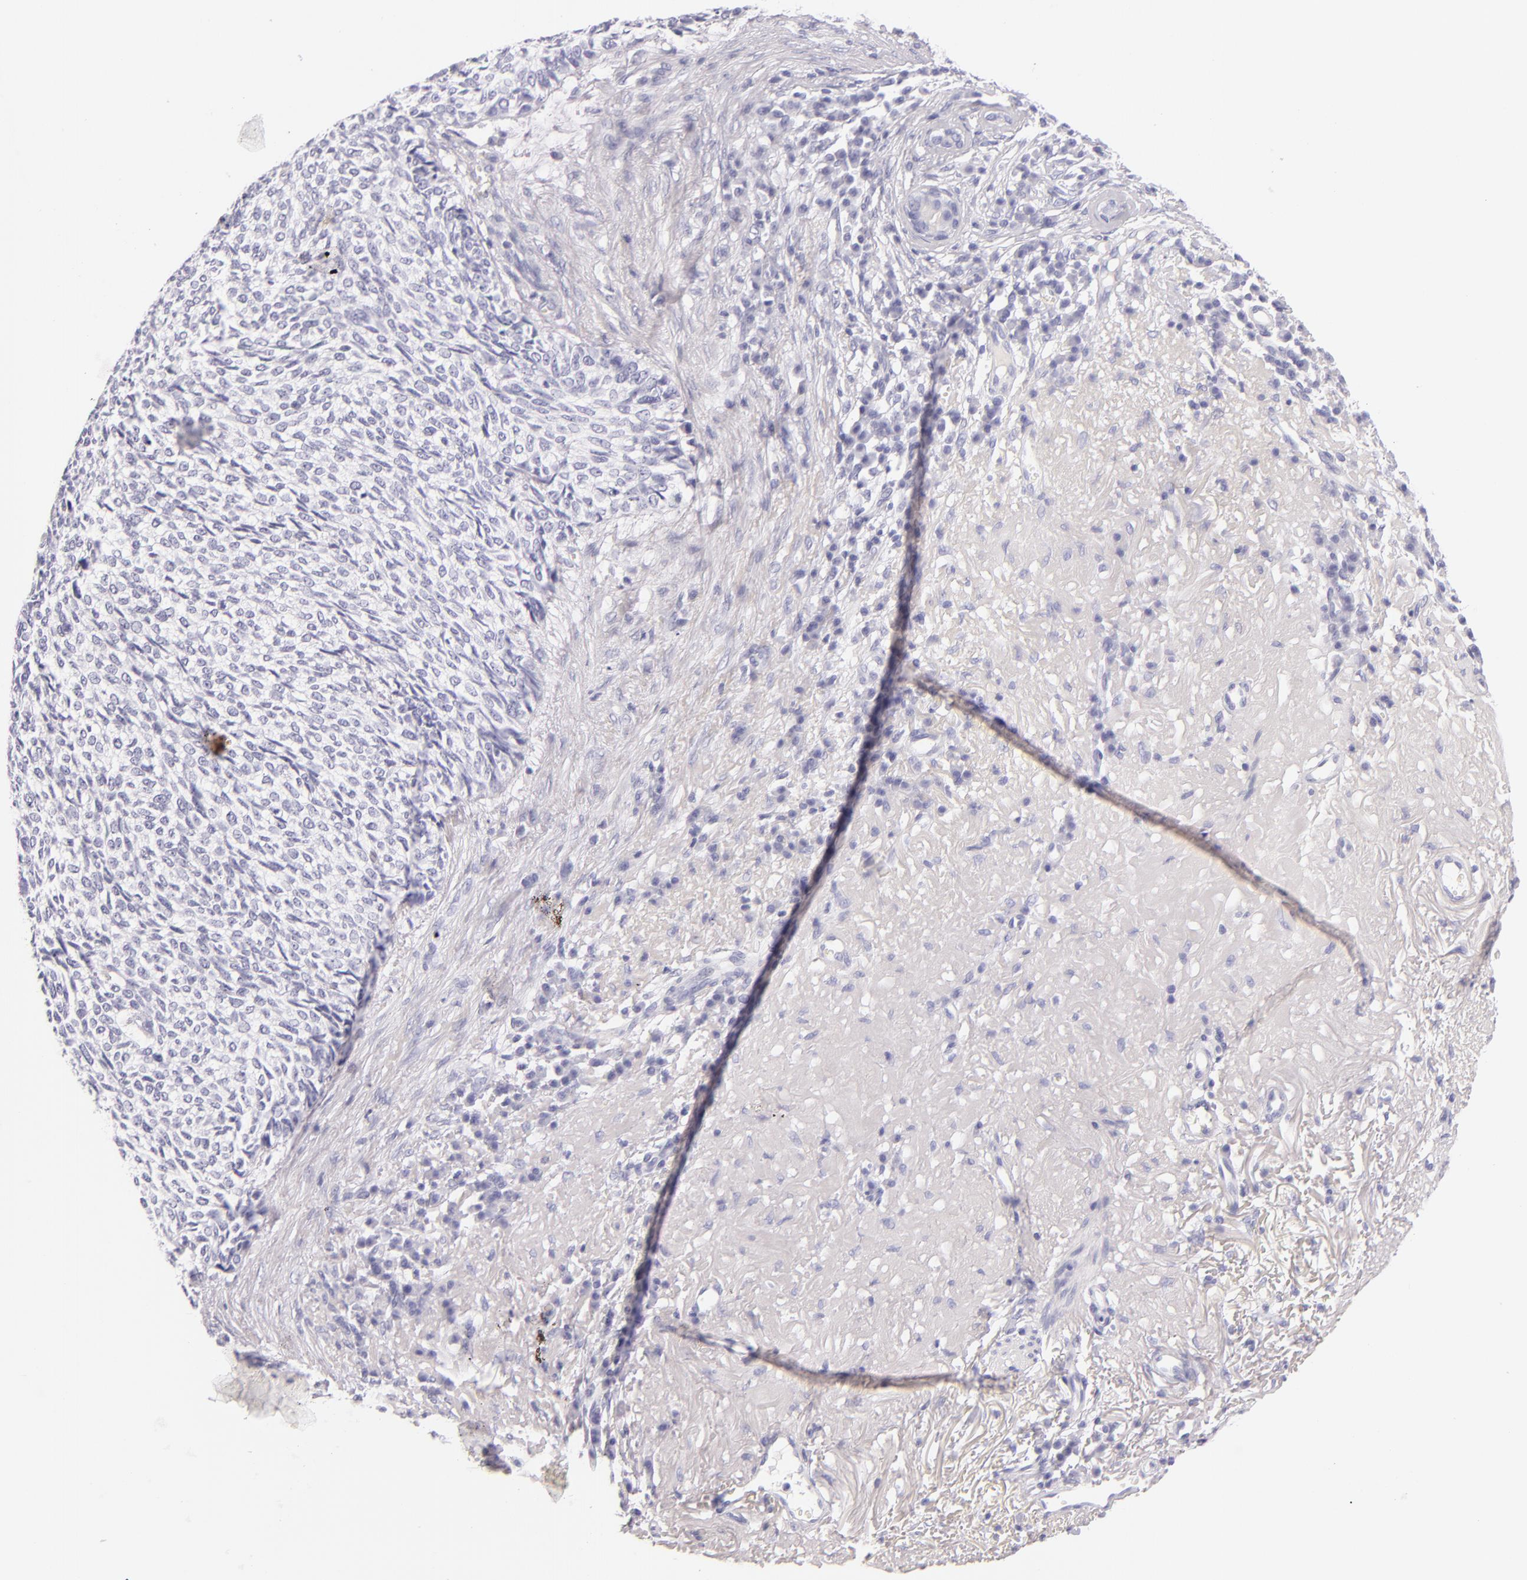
{"staining": {"intensity": "negative", "quantity": "none", "location": "none"}, "tissue": "skin cancer", "cell_type": "Tumor cells", "image_type": "cancer", "snomed": [{"axis": "morphology", "description": "Basal cell carcinoma"}, {"axis": "topography", "description": "Skin"}], "caption": "This is an immunohistochemistry (IHC) image of human skin cancer (basal cell carcinoma). There is no expression in tumor cells.", "gene": "INA", "patient": {"sex": "female", "age": 89}}